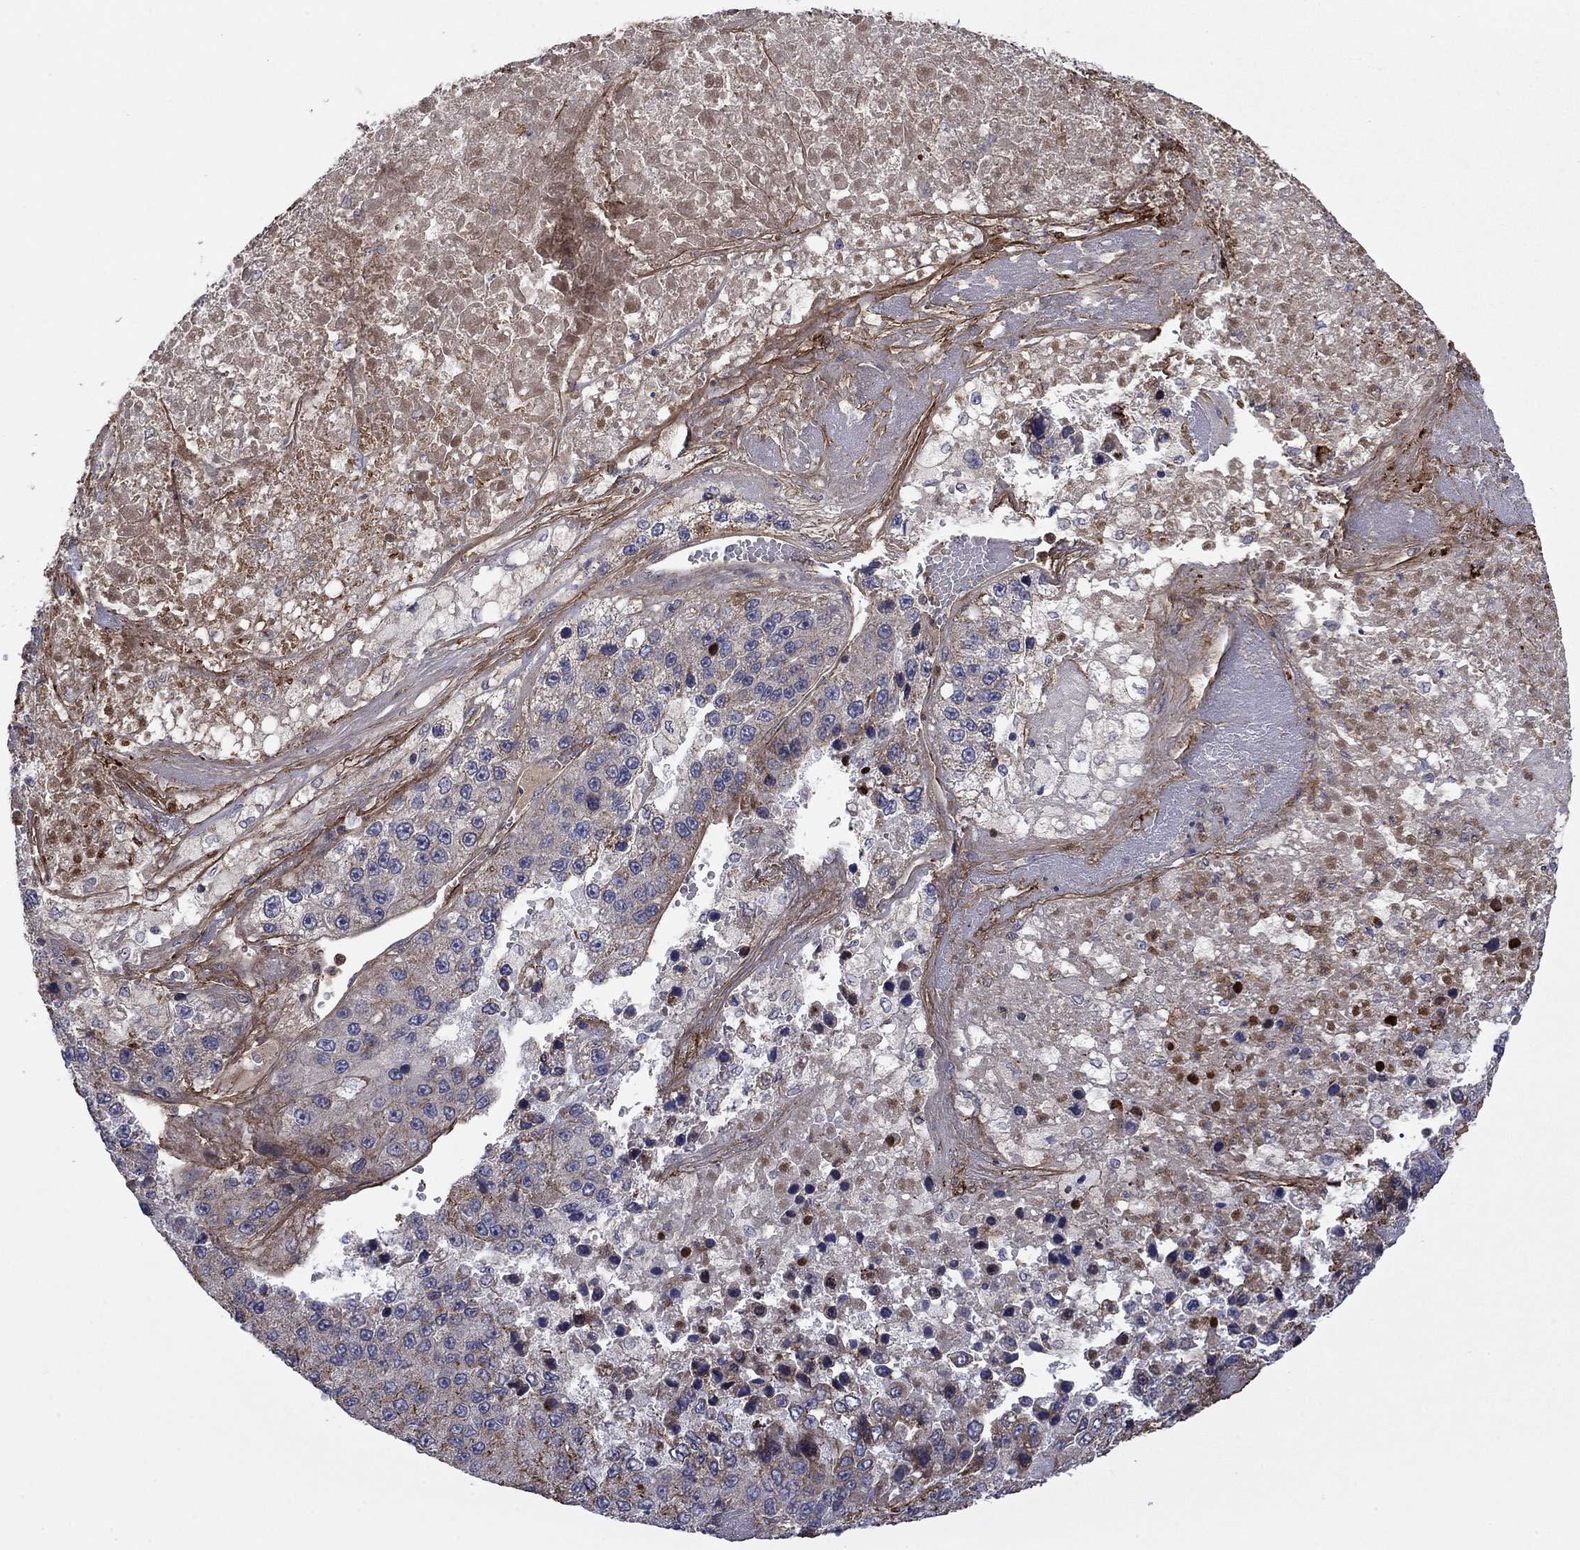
{"staining": {"intensity": "strong", "quantity": "<25%", "location": "cytoplasmic/membranous"}, "tissue": "liver cancer", "cell_type": "Tumor cells", "image_type": "cancer", "snomed": [{"axis": "morphology", "description": "Carcinoma, Hepatocellular, NOS"}, {"axis": "topography", "description": "Liver"}], "caption": "Brown immunohistochemical staining in liver cancer (hepatocellular carcinoma) displays strong cytoplasmic/membranous staining in about <25% of tumor cells.", "gene": "DOP1B", "patient": {"sex": "female", "age": 73}}